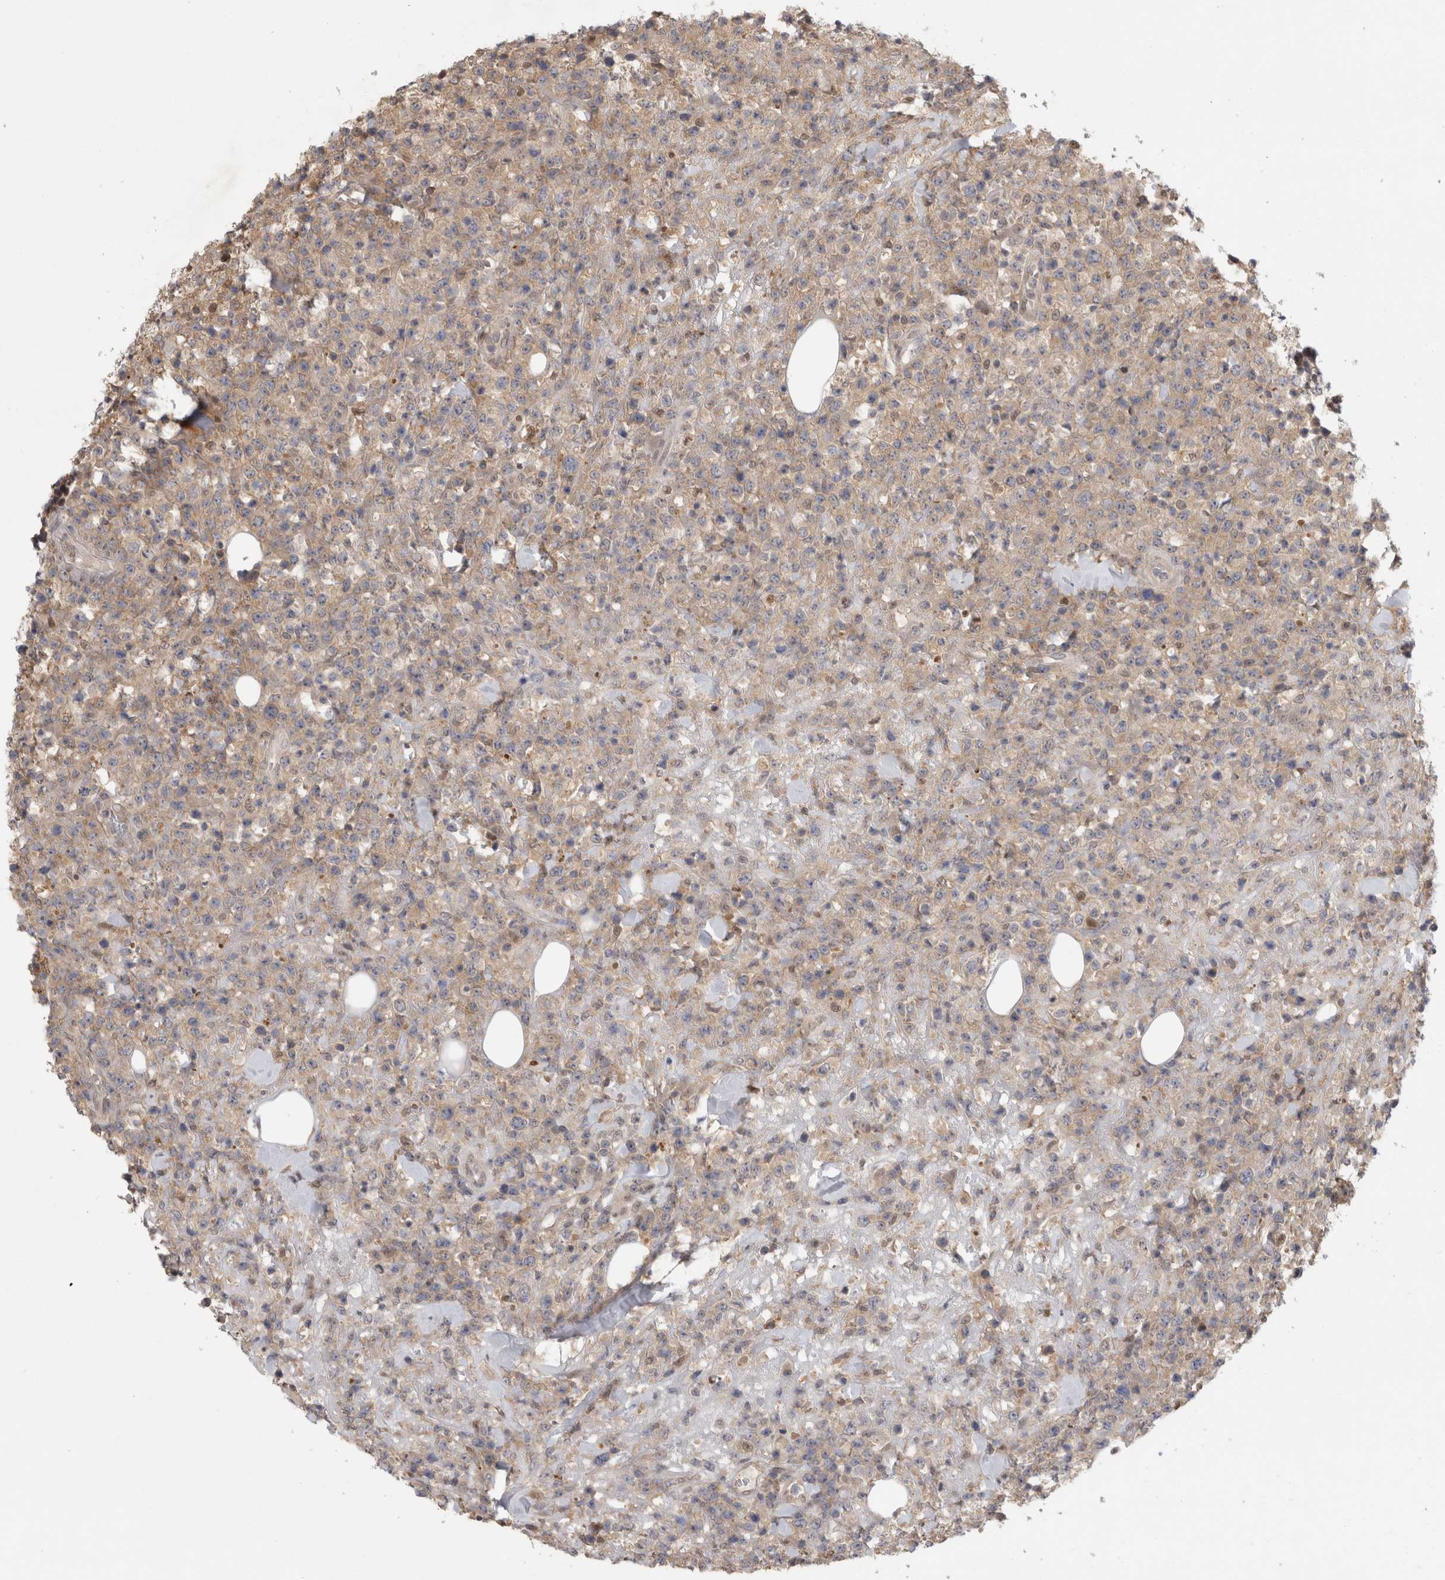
{"staining": {"intensity": "weak", "quantity": "<25%", "location": "cytoplasmic/membranous"}, "tissue": "lymphoma", "cell_type": "Tumor cells", "image_type": "cancer", "snomed": [{"axis": "morphology", "description": "Malignant lymphoma, non-Hodgkin's type, High grade"}, {"axis": "topography", "description": "Colon"}], "caption": "Immunohistochemistry (IHC) histopathology image of neoplastic tissue: malignant lymphoma, non-Hodgkin's type (high-grade) stained with DAB (3,3'-diaminobenzidine) demonstrates no significant protein staining in tumor cells.", "gene": "PIGP", "patient": {"sex": "female", "age": 53}}